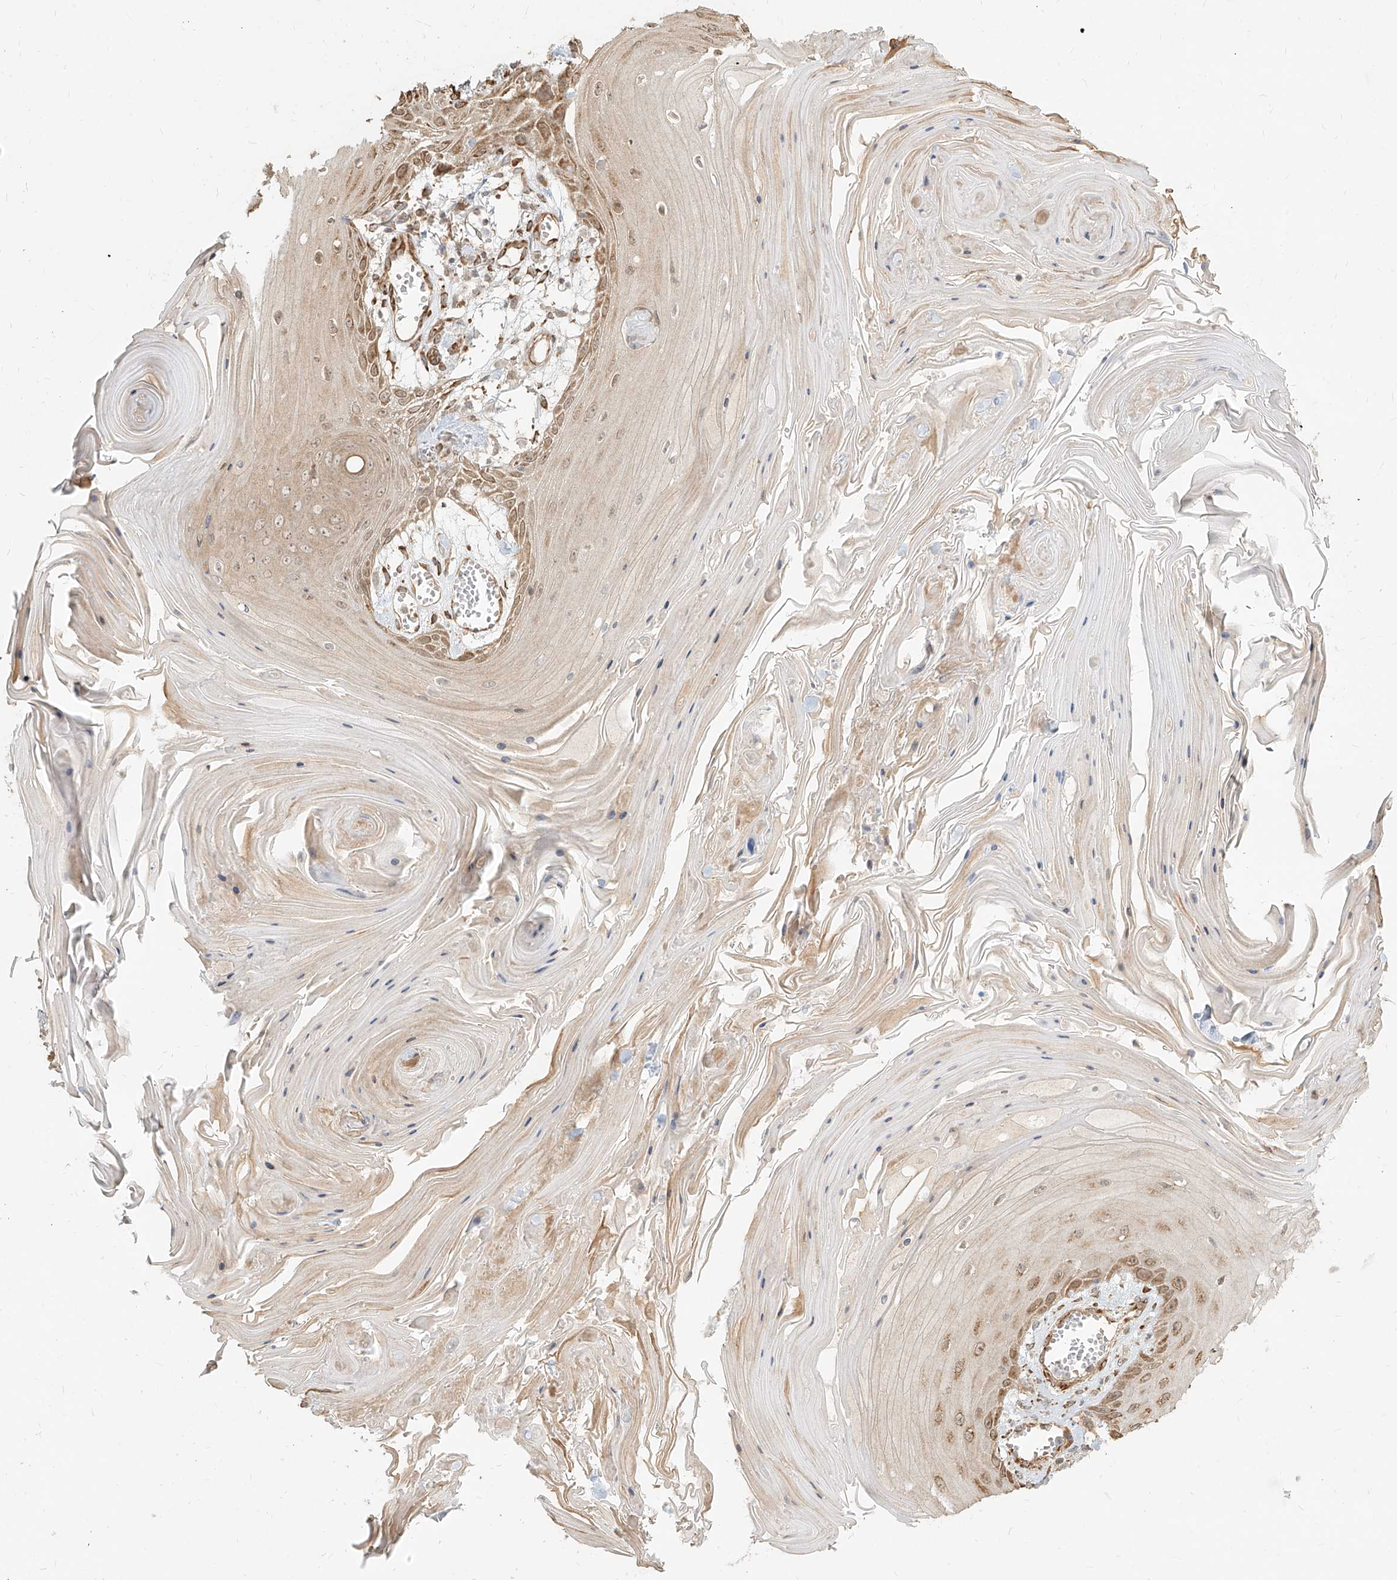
{"staining": {"intensity": "moderate", "quantity": ">75%", "location": "cytoplasmic/membranous"}, "tissue": "skin cancer", "cell_type": "Tumor cells", "image_type": "cancer", "snomed": [{"axis": "morphology", "description": "Squamous cell carcinoma, NOS"}, {"axis": "topography", "description": "Skin"}], "caption": "Immunohistochemical staining of human skin cancer (squamous cell carcinoma) demonstrates moderate cytoplasmic/membranous protein positivity in about >75% of tumor cells.", "gene": "UBE2K", "patient": {"sex": "male", "age": 74}}